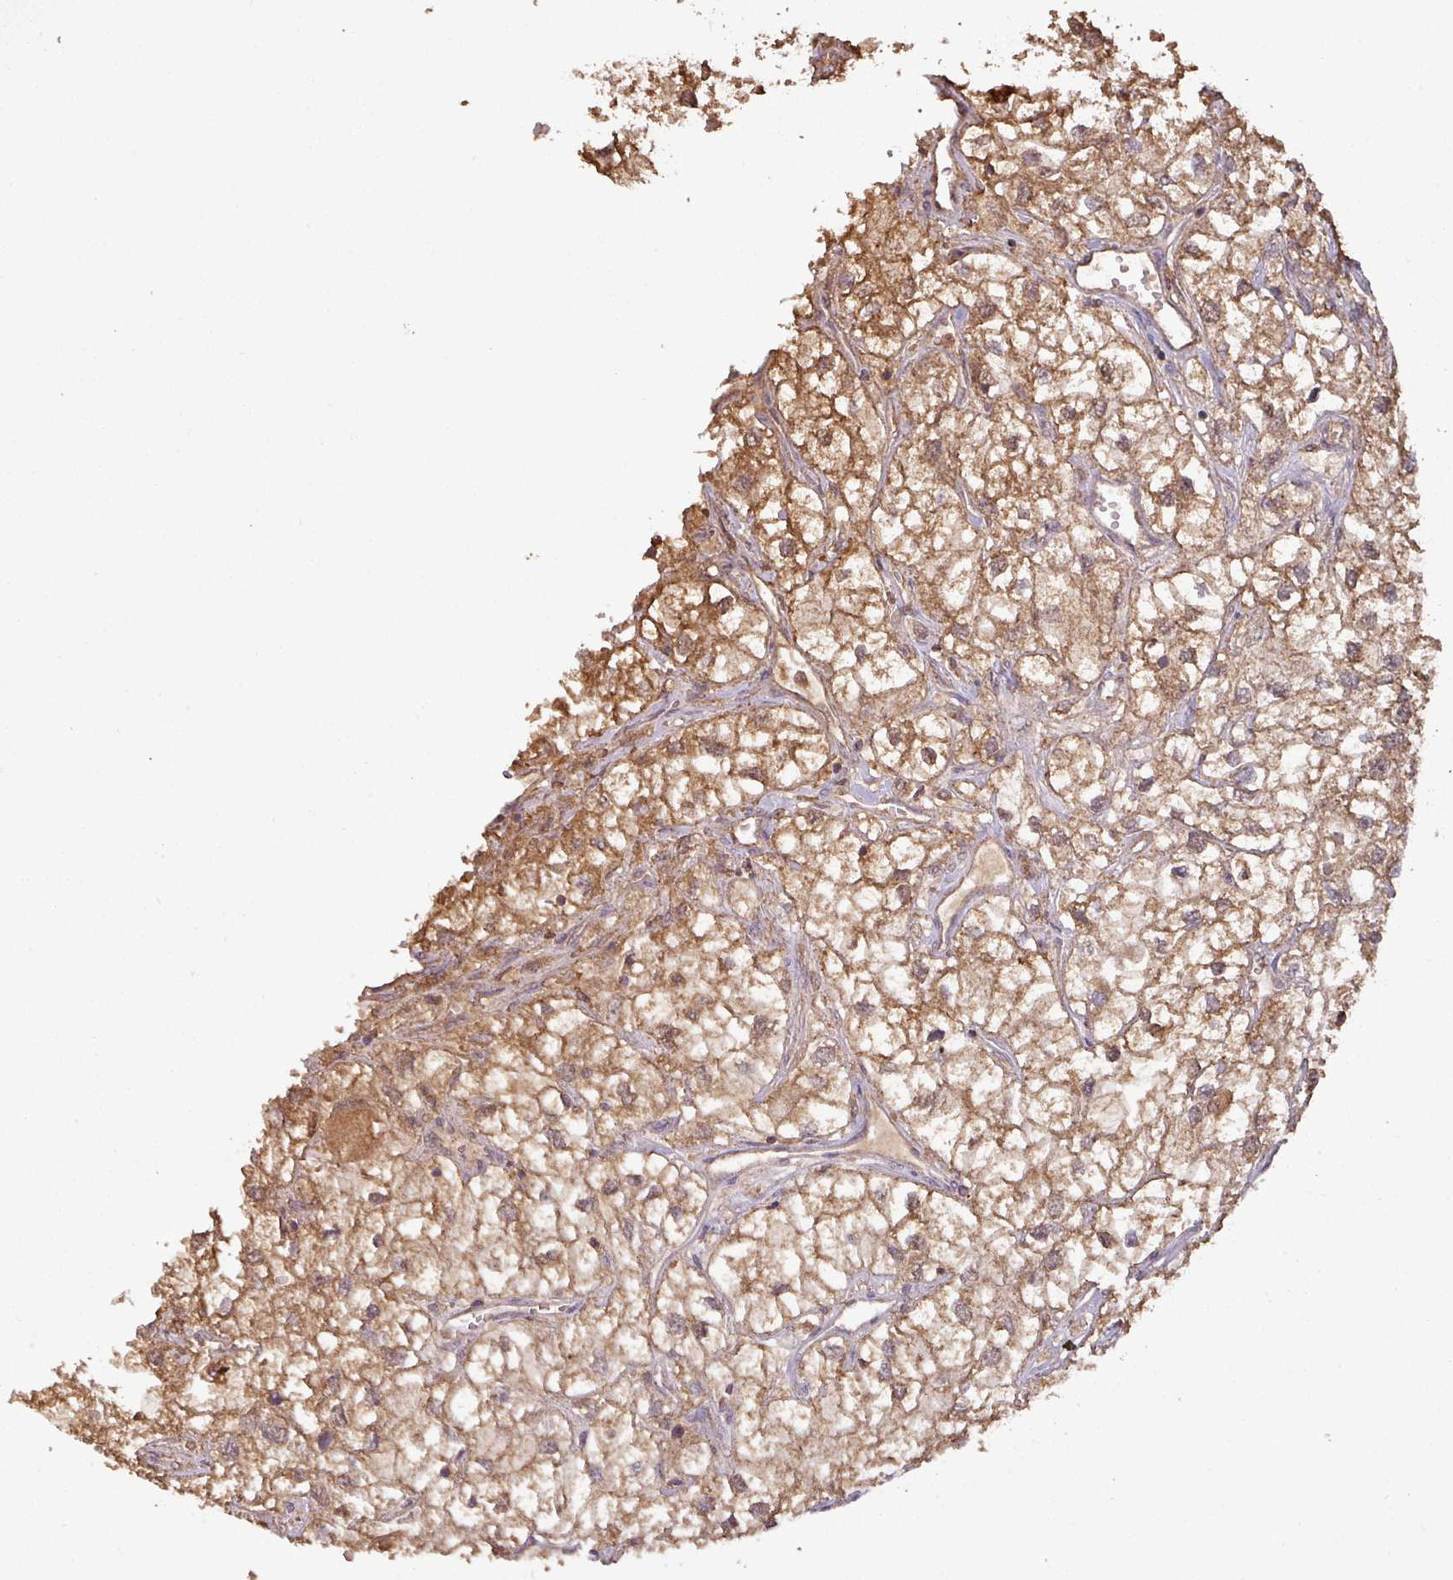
{"staining": {"intensity": "moderate", "quantity": ">75%", "location": "cytoplasmic/membranous"}, "tissue": "renal cancer", "cell_type": "Tumor cells", "image_type": "cancer", "snomed": [{"axis": "morphology", "description": "Adenocarcinoma, NOS"}, {"axis": "topography", "description": "Kidney"}], "caption": "Renal adenocarcinoma stained for a protein demonstrates moderate cytoplasmic/membranous positivity in tumor cells. (DAB = brown stain, brightfield microscopy at high magnification).", "gene": "ATAT1", "patient": {"sex": "male", "age": 59}}